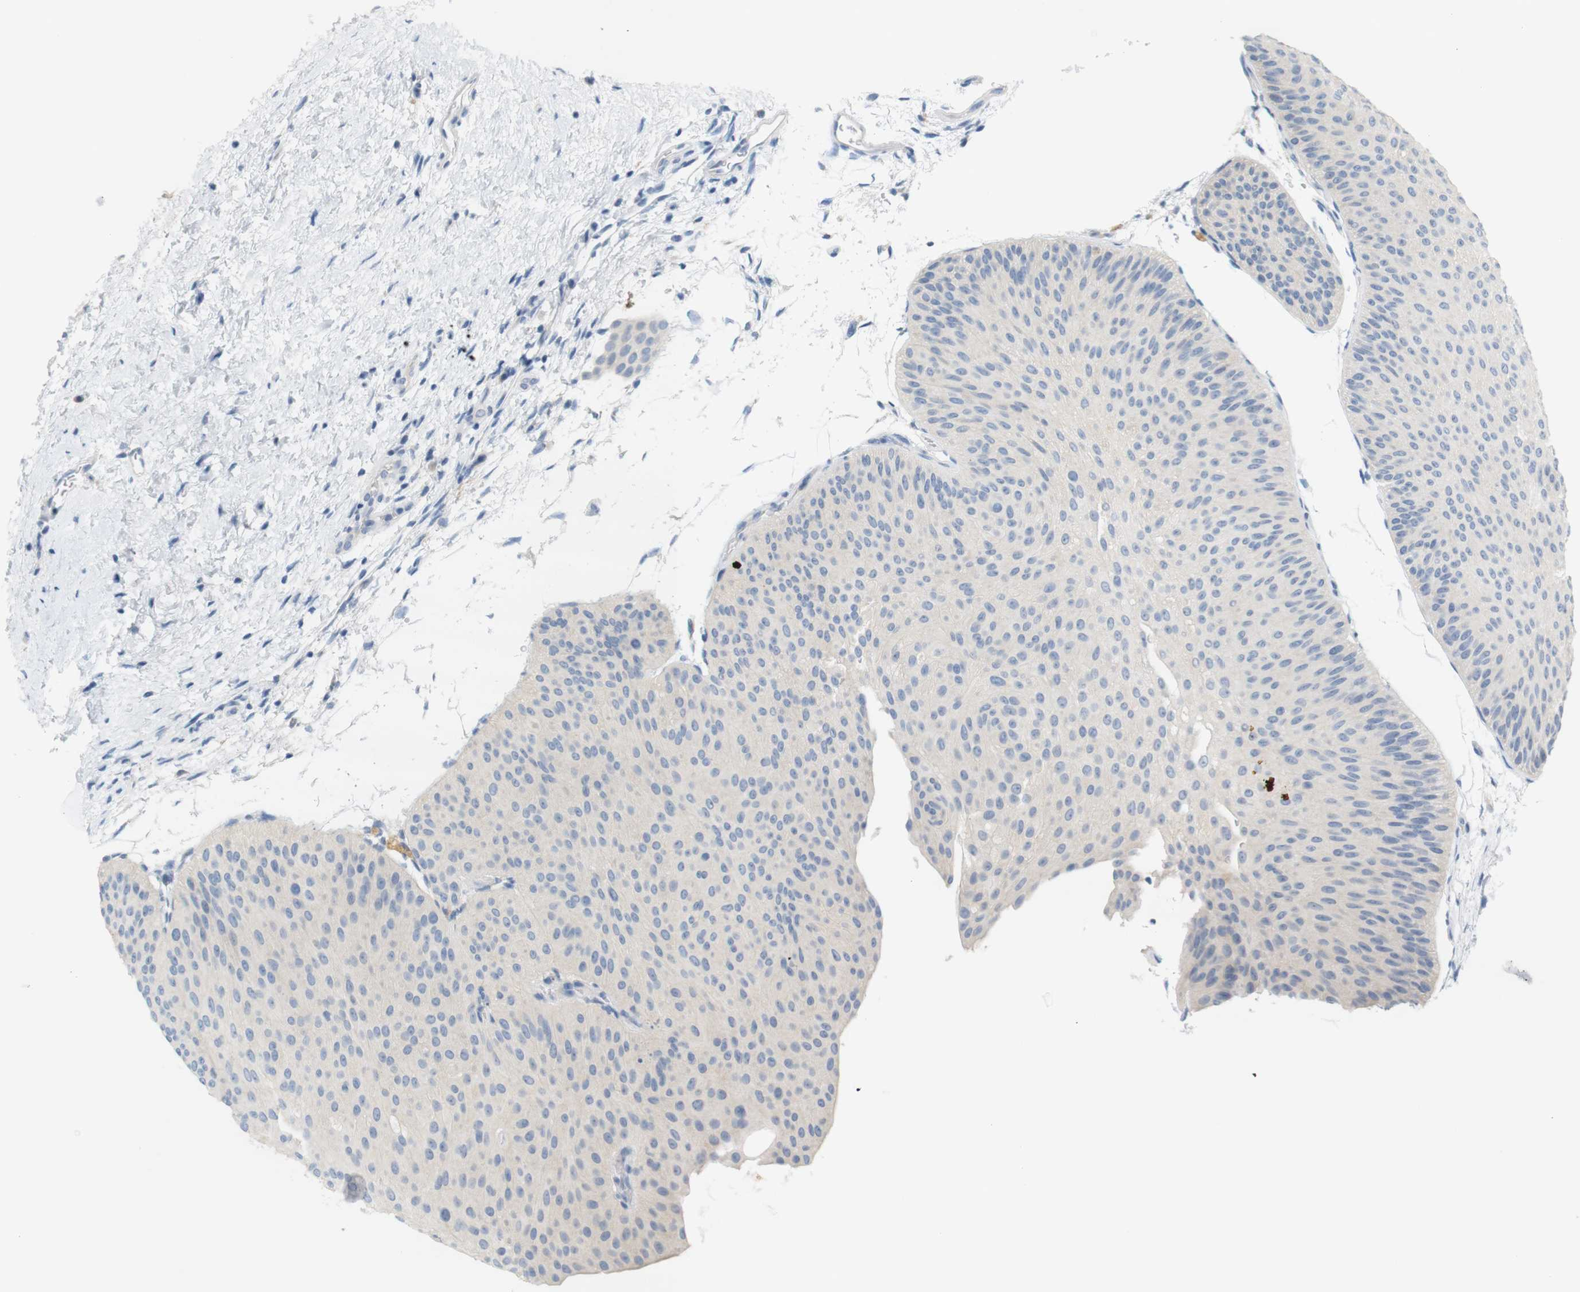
{"staining": {"intensity": "negative", "quantity": "none", "location": "none"}, "tissue": "urothelial cancer", "cell_type": "Tumor cells", "image_type": "cancer", "snomed": [{"axis": "morphology", "description": "Urothelial carcinoma, Low grade"}, {"axis": "topography", "description": "Urinary bladder"}], "caption": "Tumor cells are negative for brown protein staining in low-grade urothelial carcinoma. (DAB (3,3'-diaminobenzidine) immunohistochemistry (IHC) with hematoxylin counter stain).", "gene": "LRRK2", "patient": {"sex": "female", "age": 60}}